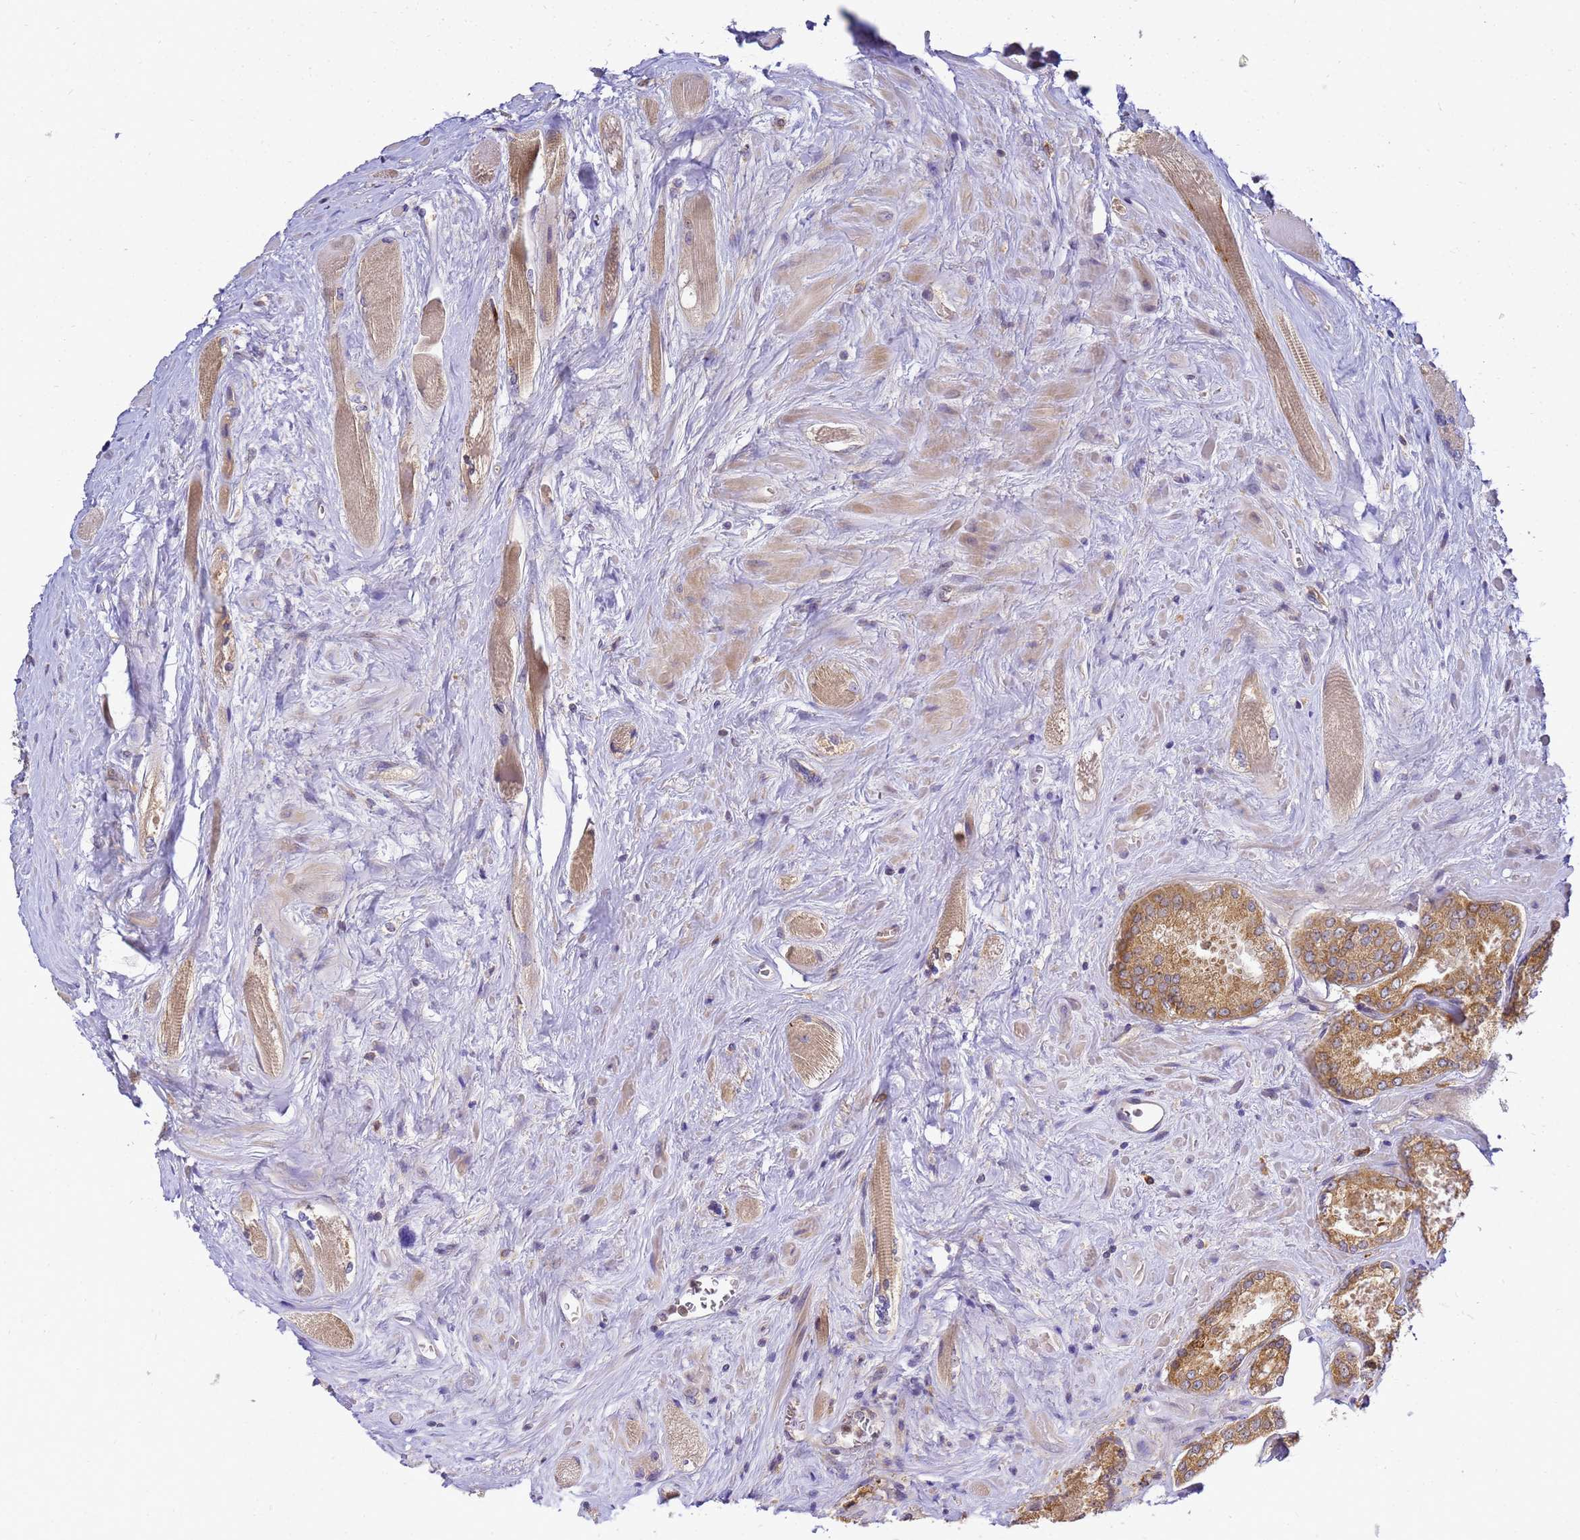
{"staining": {"intensity": "moderate", "quantity": ">75%", "location": "cytoplasmic/membranous"}, "tissue": "prostate cancer", "cell_type": "Tumor cells", "image_type": "cancer", "snomed": [{"axis": "morphology", "description": "Adenocarcinoma, Low grade"}, {"axis": "topography", "description": "Prostate"}], "caption": "A brown stain labels moderate cytoplasmic/membranous positivity of a protein in human prostate adenocarcinoma (low-grade) tumor cells.", "gene": "ADPGK", "patient": {"sex": "male", "age": 68}}